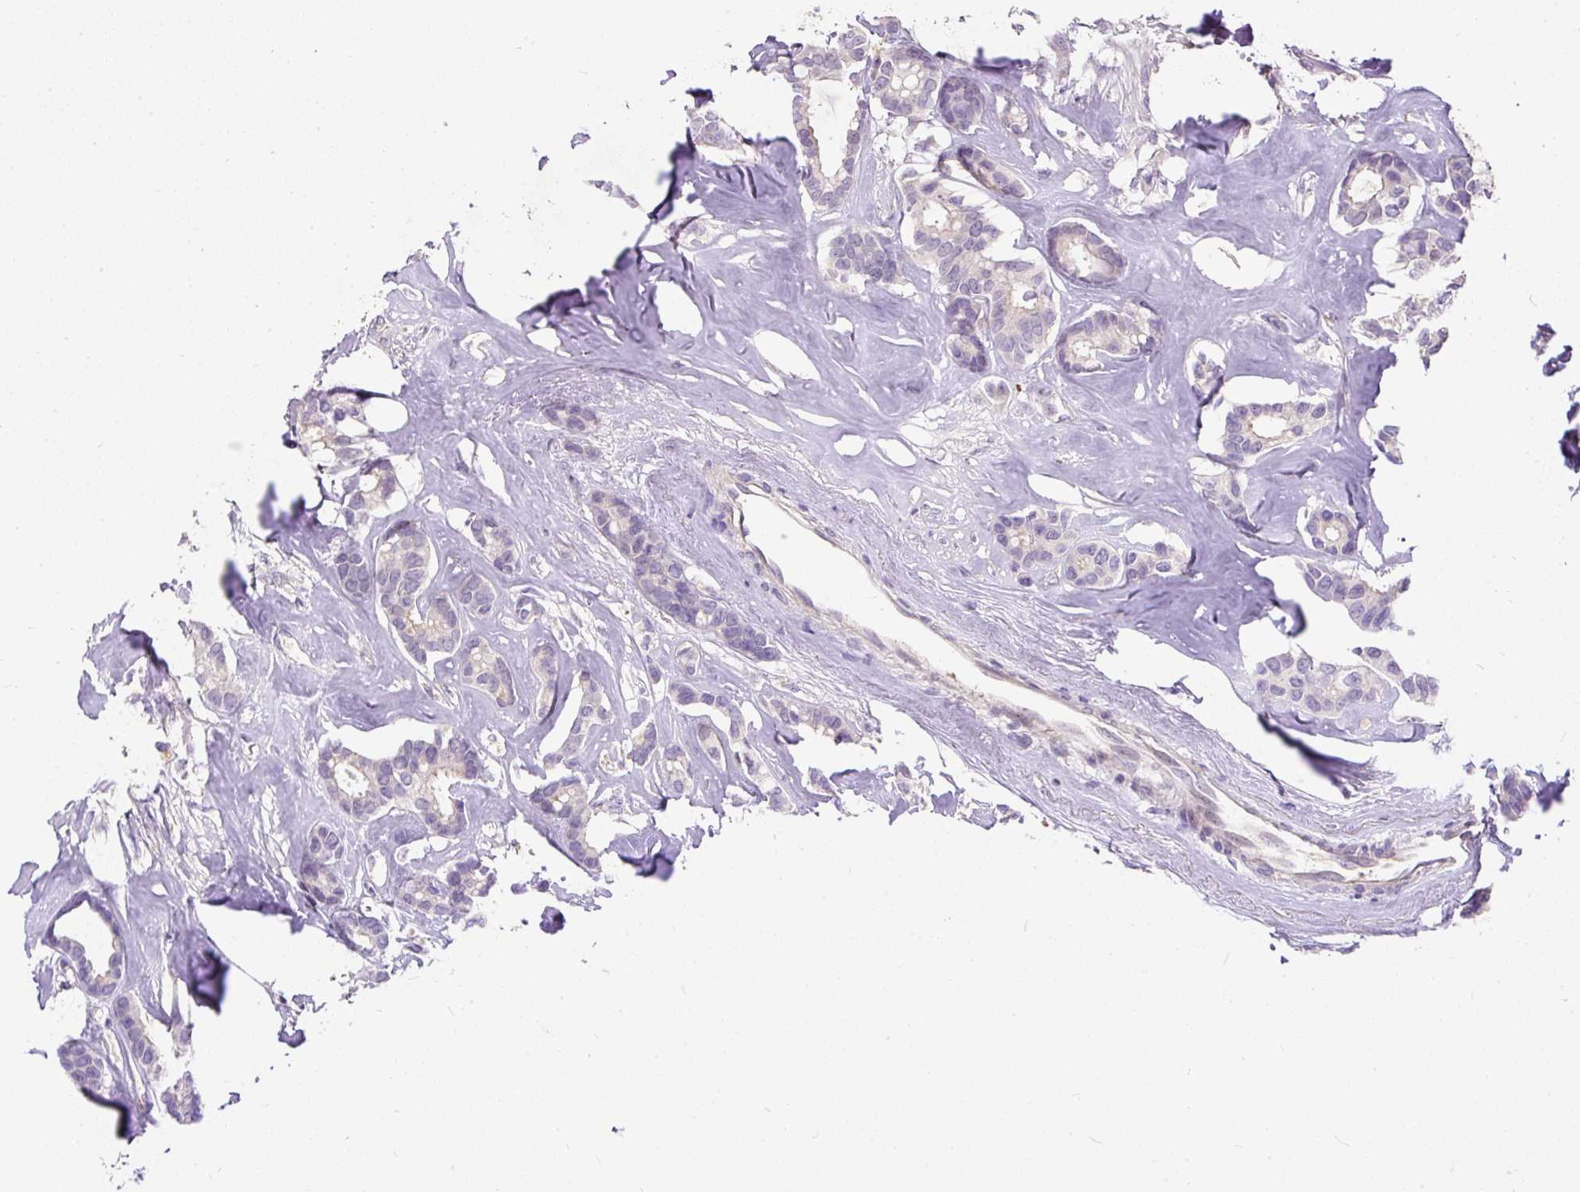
{"staining": {"intensity": "negative", "quantity": "none", "location": "none"}, "tissue": "breast cancer", "cell_type": "Tumor cells", "image_type": "cancer", "snomed": [{"axis": "morphology", "description": "Duct carcinoma"}, {"axis": "topography", "description": "Breast"}], "caption": "IHC of breast cancer displays no staining in tumor cells.", "gene": "KRTAP20-3", "patient": {"sex": "female", "age": 87}}